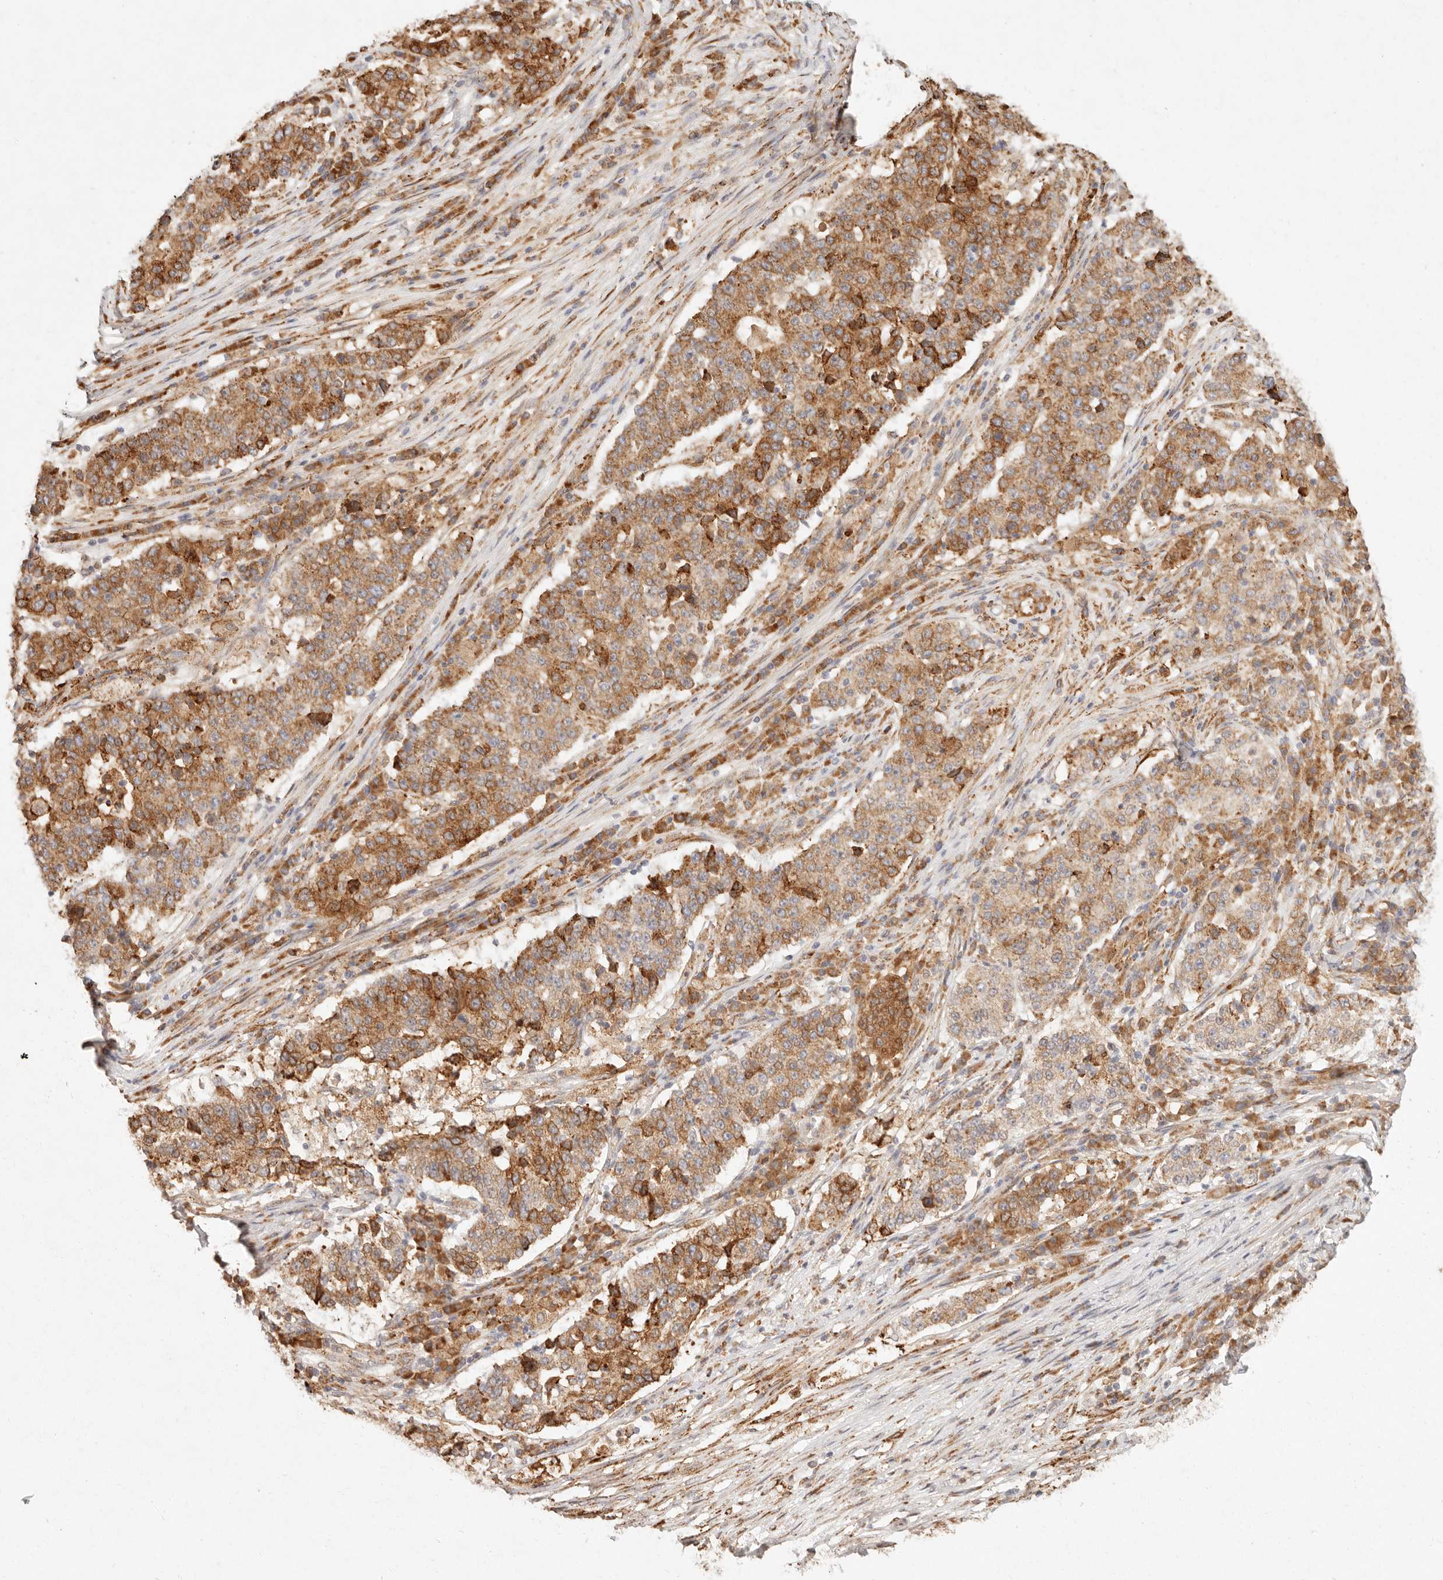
{"staining": {"intensity": "strong", "quantity": ">75%", "location": "cytoplasmic/membranous"}, "tissue": "stomach cancer", "cell_type": "Tumor cells", "image_type": "cancer", "snomed": [{"axis": "morphology", "description": "Adenocarcinoma, NOS"}, {"axis": "topography", "description": "Stomach"}], "caption": "Stomach adenocarcinoma stained with immunohistochemistry reveals strong cytoplasmic/membranous staining in approximately >75% of tumor cells.", "gene": "C1orf127", "patient": {"sex": "male", "age": 59}}